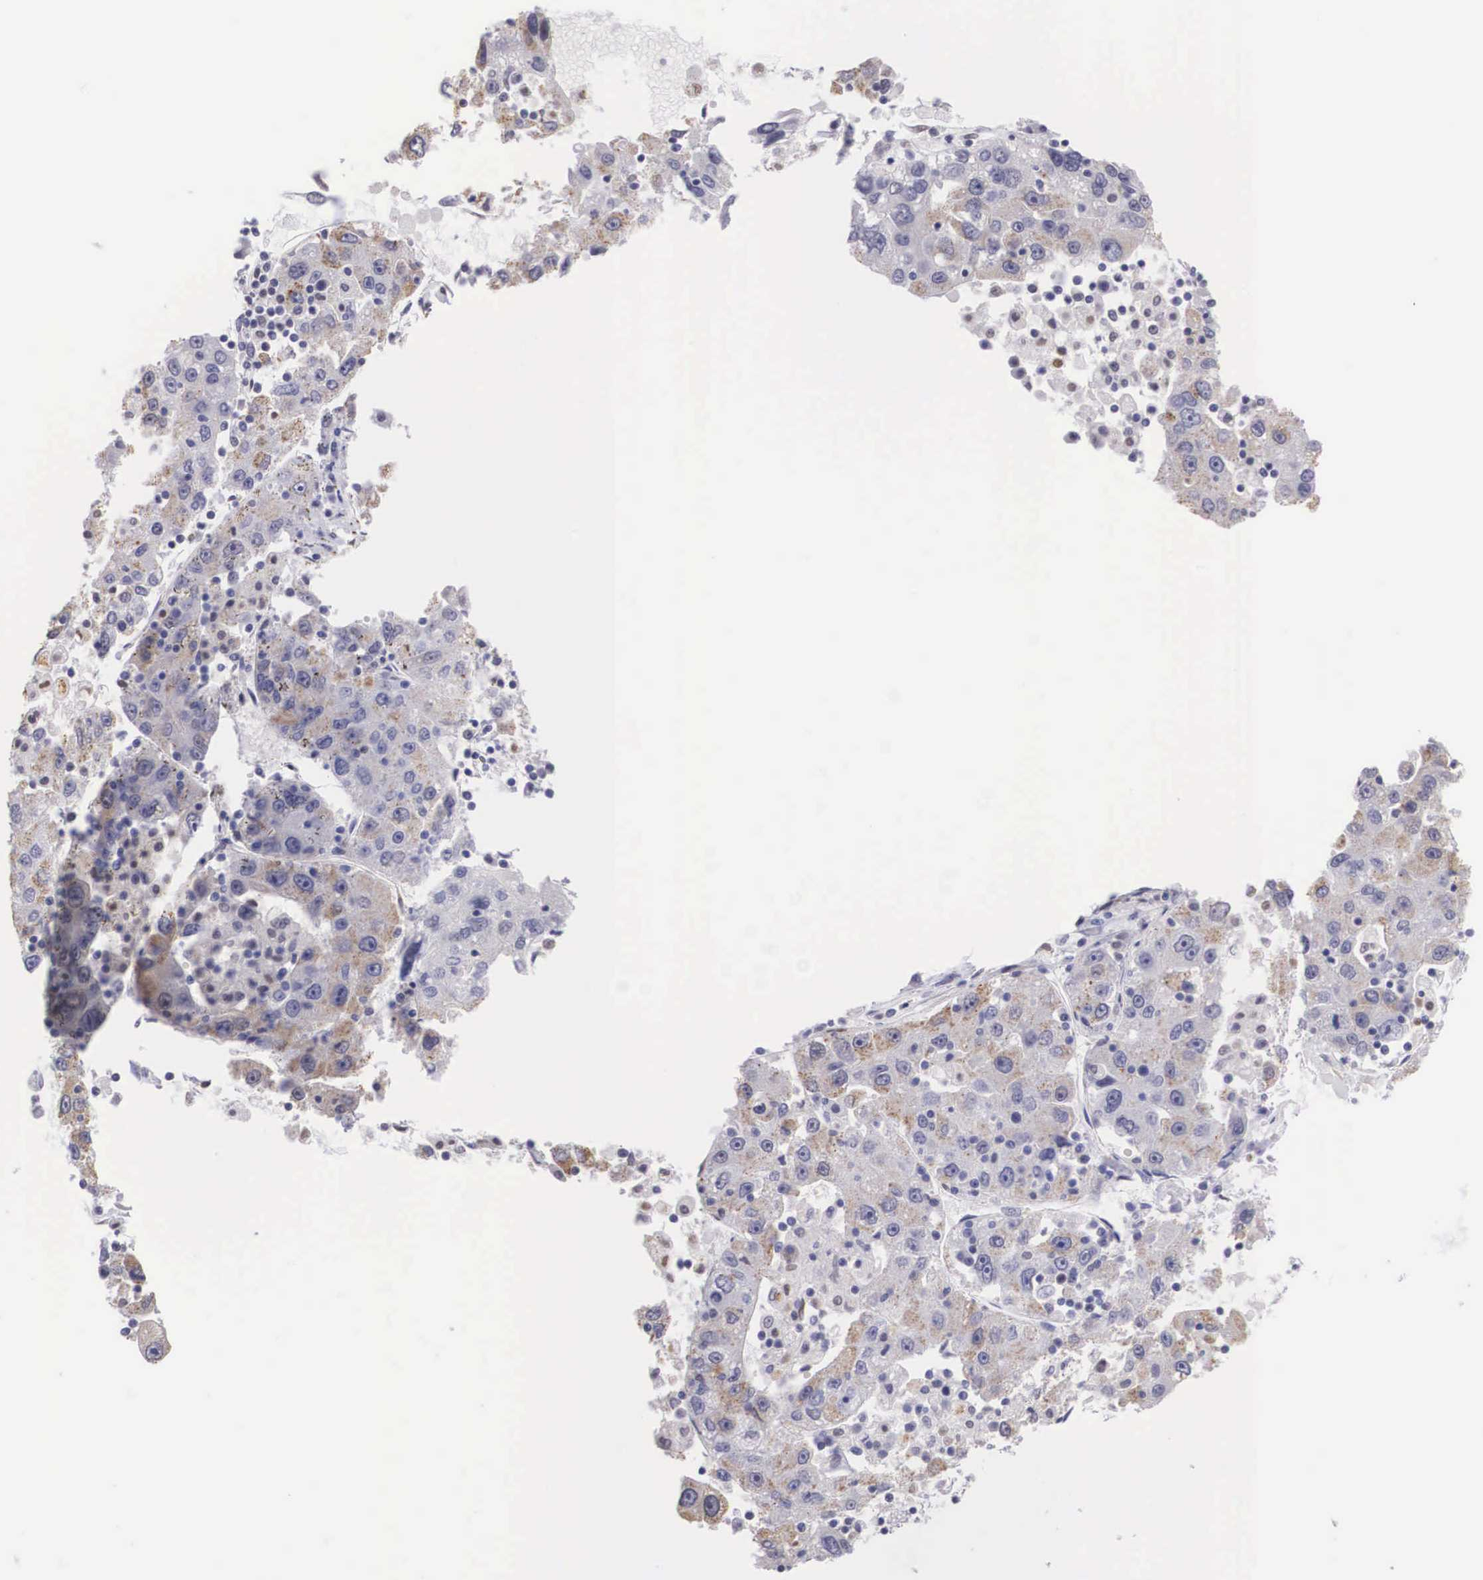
{"staining": {"intensity": "weak", "quantity": "25%-75%", "location": "cytoplasmic/membranous"}, "tissue": "liver cancer", "cell_type": "Tumor cells", "image_type": "cancer", "snomed": [{"axis": "morphology", "description": "Carcinoma, Hepatocellular, NOS"}, {"axis": "topography", "description": "Liver"}], "caption": "Tumor cells reveal low levels of weak cytoplasmic/membranous positivity in approximately 25%-75% of cells in human liver cancer (hepatocellular carcinoma).", "gene": "ETV6", "patient": {"sex": "male", "age": 49}}